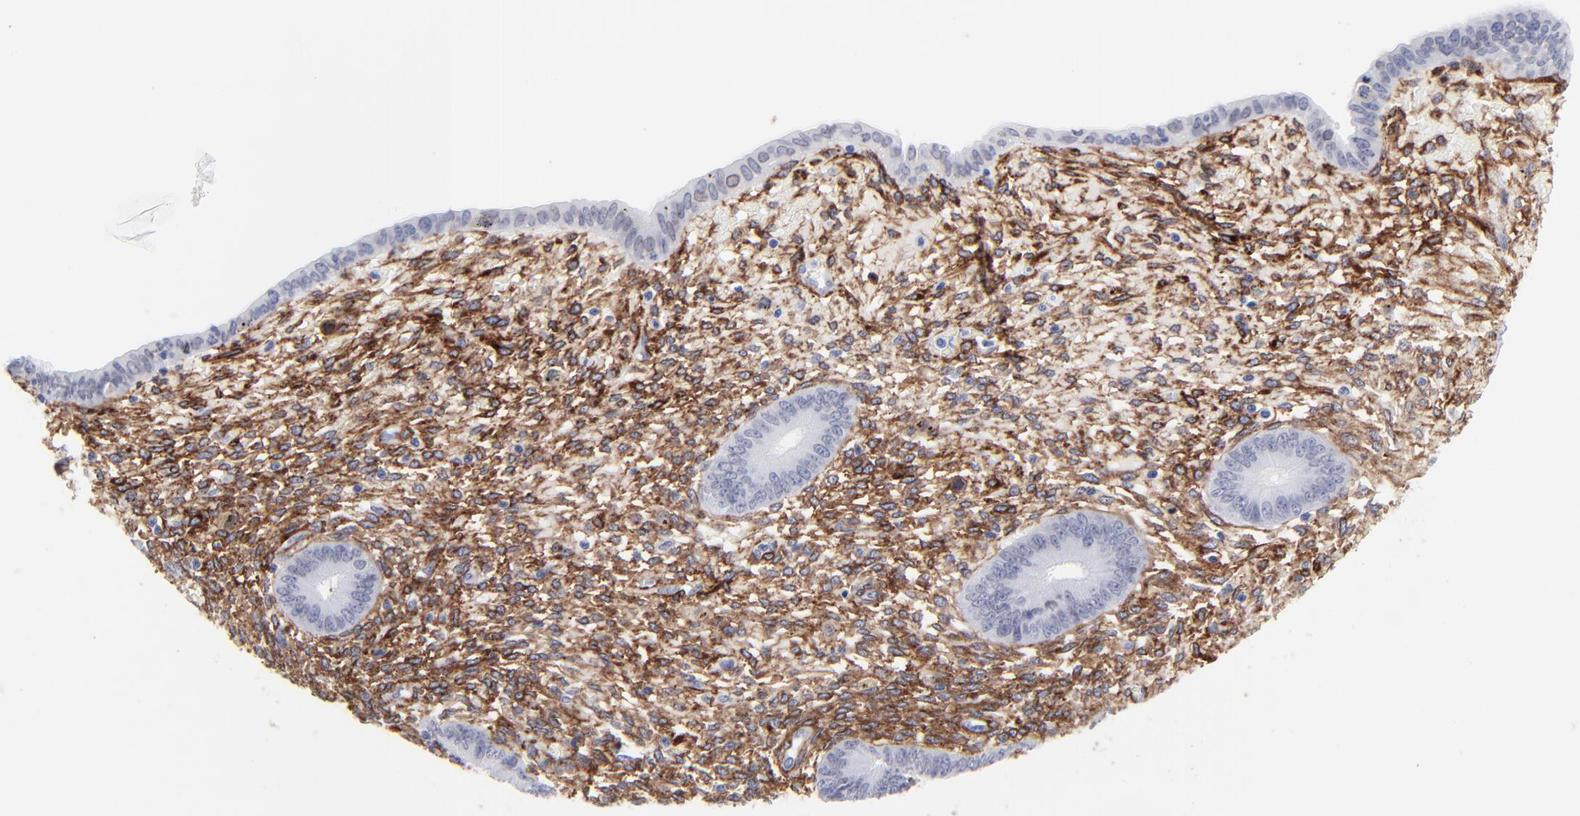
{"staining": {"intensity": "strong", "quantity": ">75%", "location": "cytoplasmic/membranous,nuclear"}, "tissue": "endometrium", "cell_type": "Cells in endometrial stroma", "image_type": "normal", "snomed": [{"axis": "morphology", "description": "Normal tissue, NOS"}, {"axis": "topography", "description": "Endometrium"}], "caption": "The image exhibits a brown stain indicating the presence of a protein in the cytoplasmic/membranous,nuclear of cells in endometrial stroma in endometrium. (IHC, brightfield microscopy, high magnification).", "gene": "PDGFRB", "patient": {"sex": "female", "age": 42}}